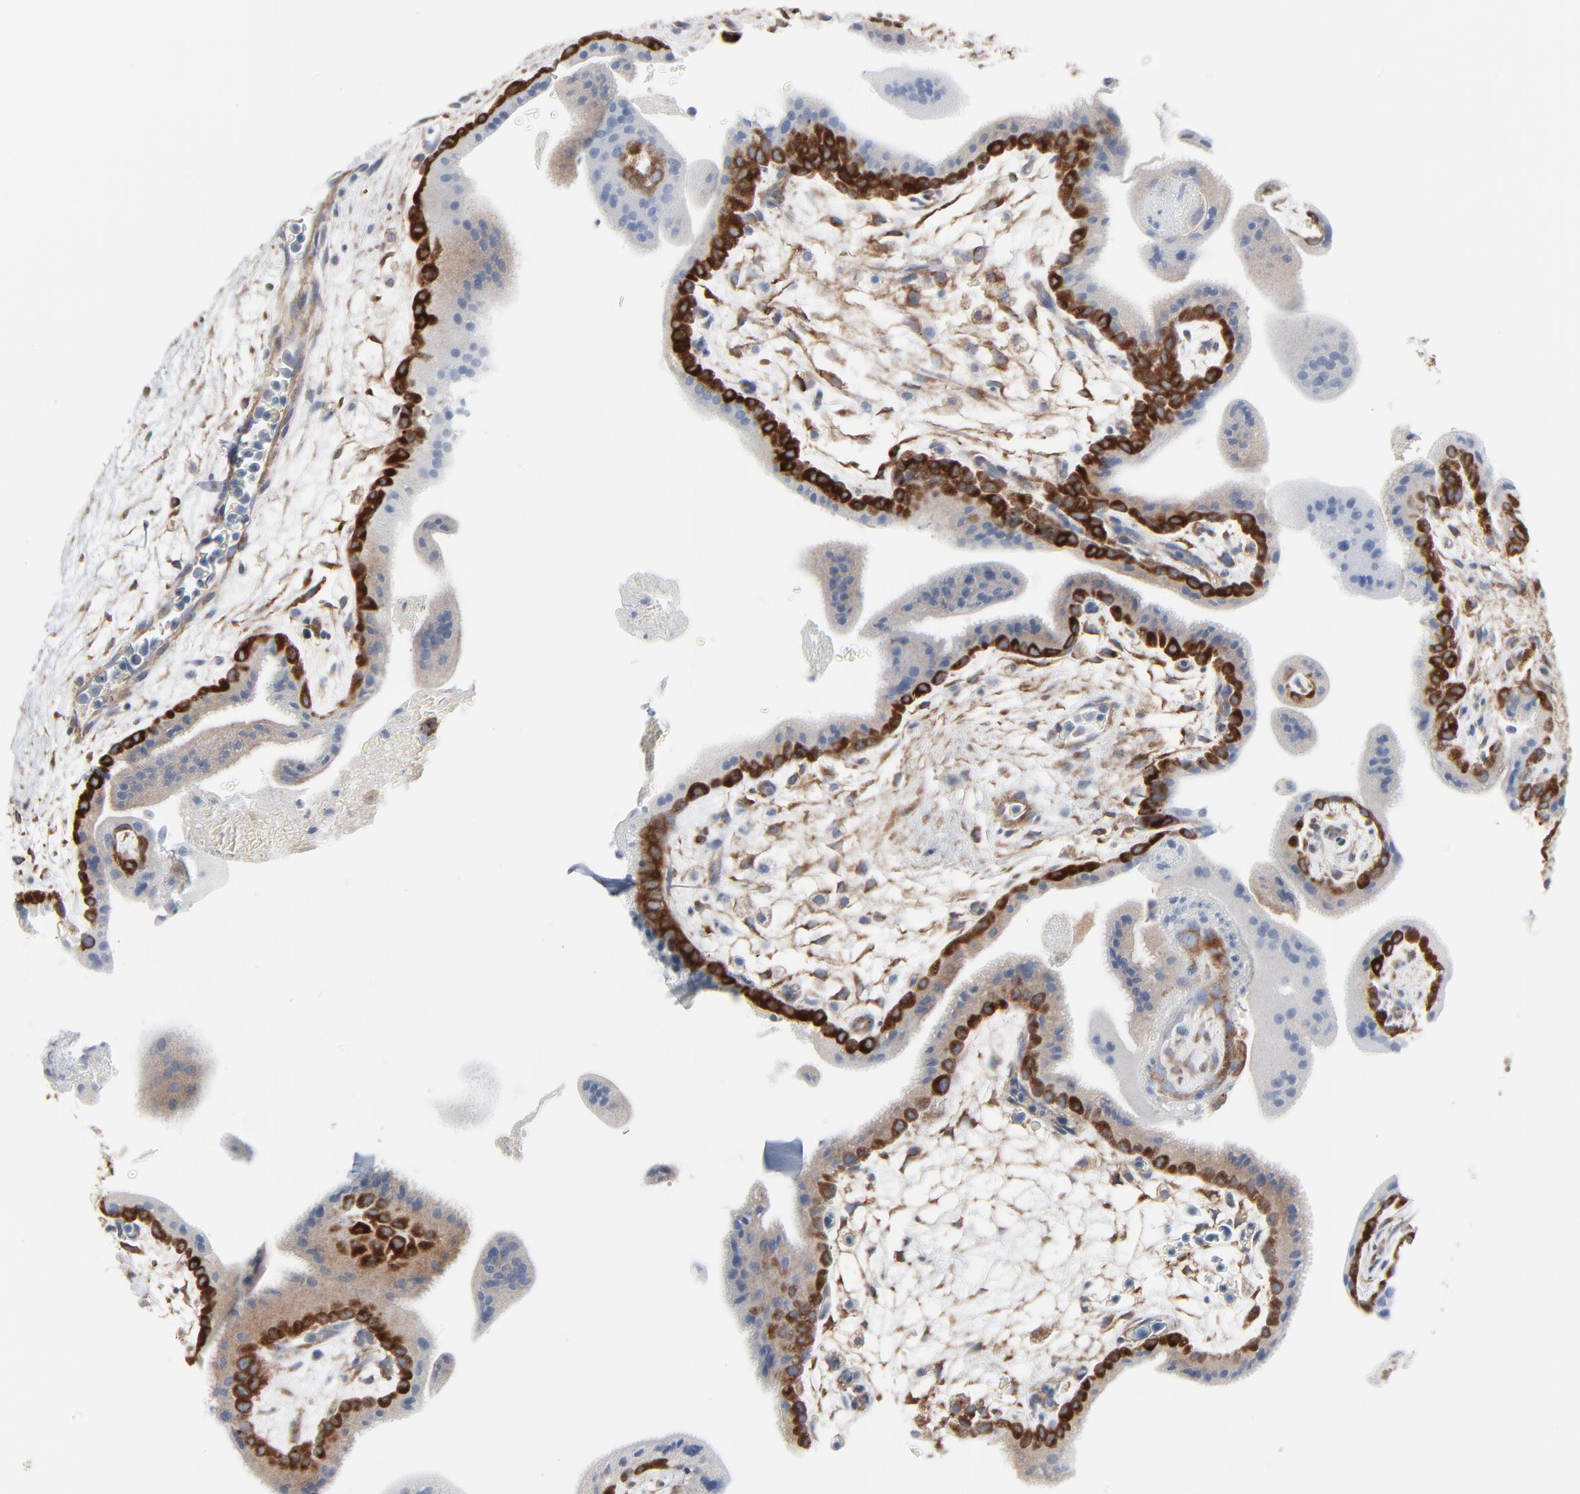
{"staining": {"intensity": "strong", "quantity": "25%-75%", "location": "cytoplasmic/membranous"}, "tissue": "placenta", "cell_type": "Trophoblastic cells", "image_type": "normal", "snomed": [{"axis": "morphology", "description": "Normal tissue, NOS"}, {"axis": "topography", "description": "Placenta"}], "caption": "Human placenta stained with a brown dye demonstrates strong cytoplasmic/membranous positive staining in approximately 25%-75% of trophoblastic cells.", "gene": "OPTN", "patient": {"sex": "female", "age": 35}}